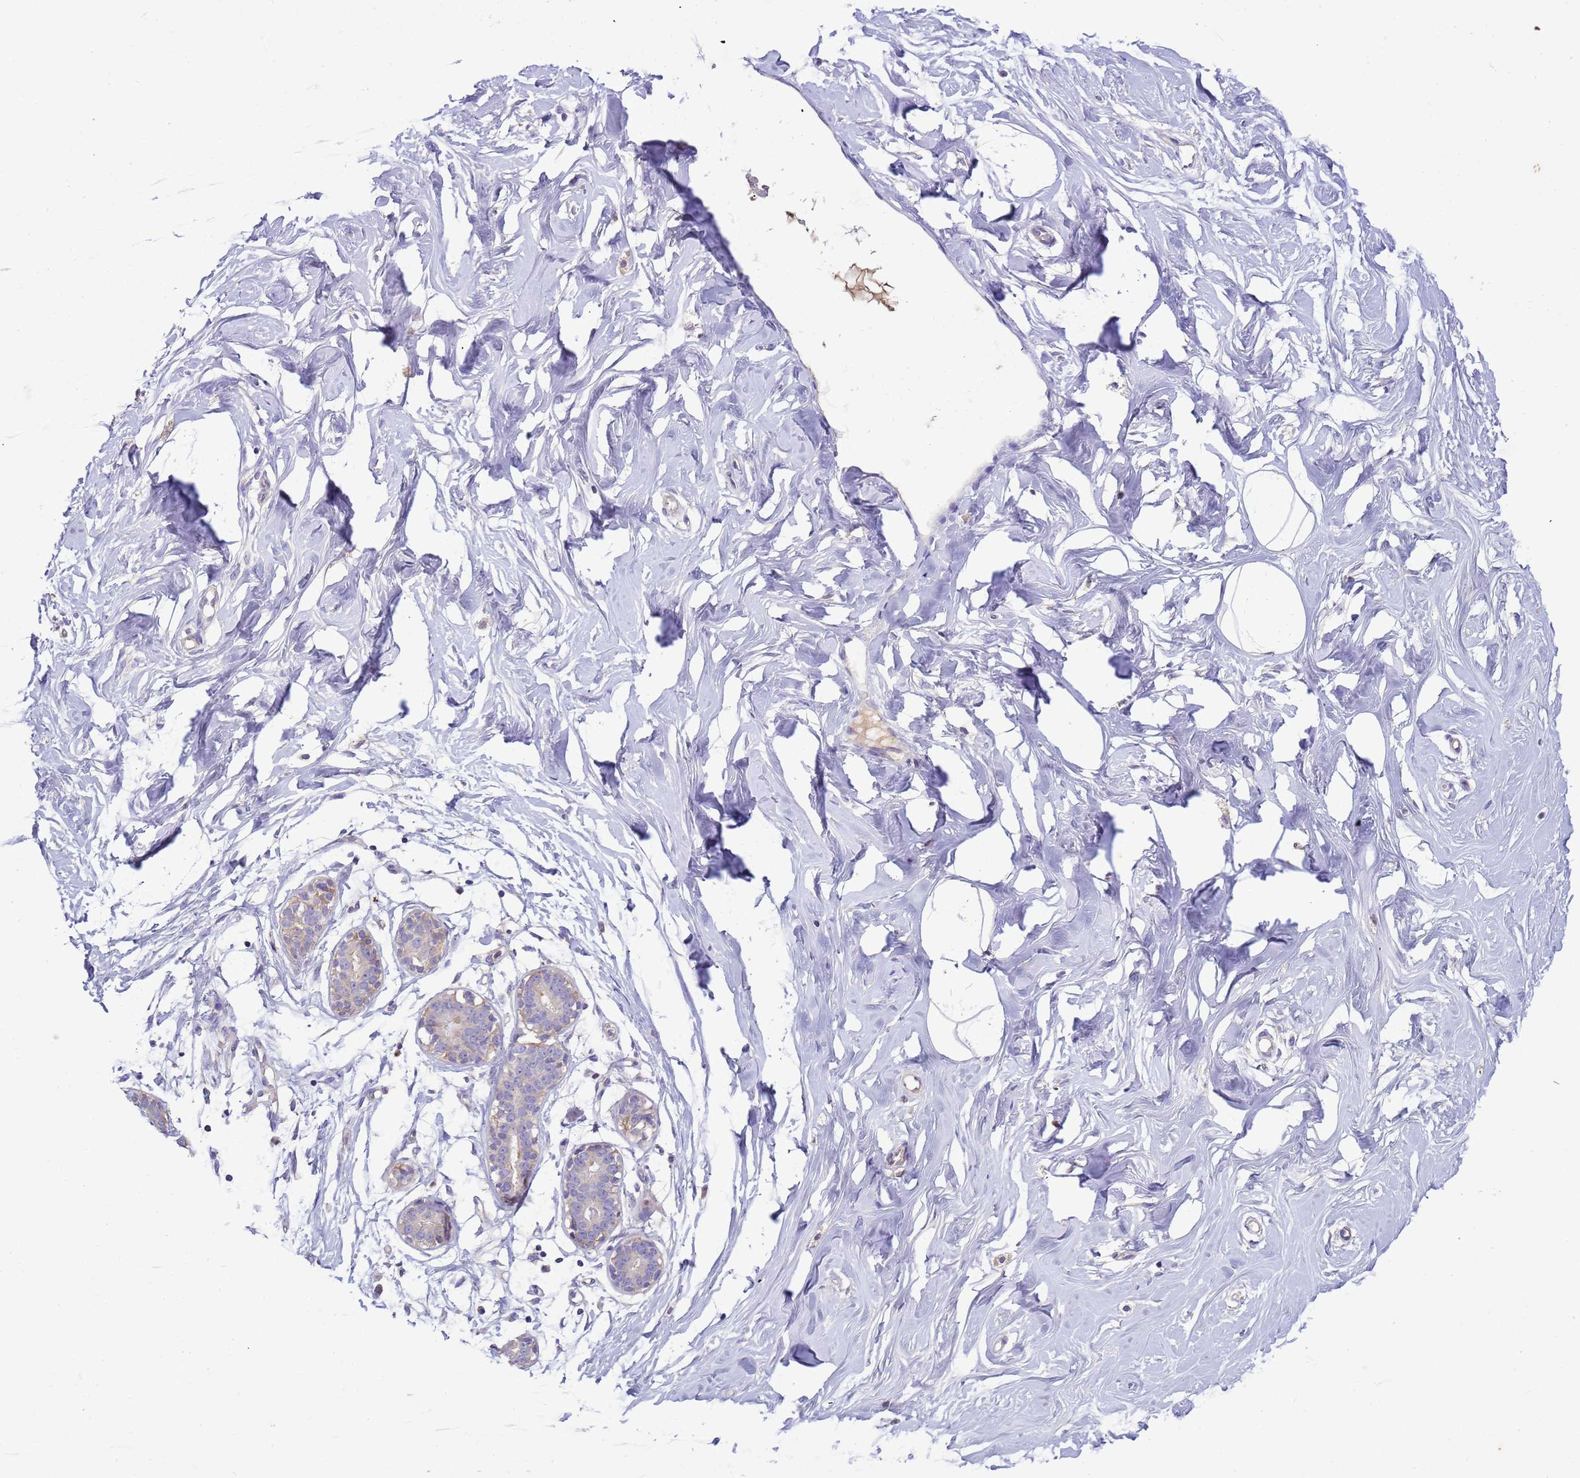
{"staining": {"intensity": "negative", "quantity": "none", "location": "none"}, "tissue": "breast", "cell_type": "Adipocytes", "image_type": "normal", "snomed": [{"axis": "morphology", "description": "Normal tissue, NOS"}, {"axis": "morphology", "description": "Adenoma, NOS"}, {"axis": "topography", "description": "Breast"}], "caption": "Immunohistochemistry (IHC) histopathology image of normal human breast stained for a protein (brown), which shows no positivity in adipocytes. The staining is performed using DAB (3,3'-diaminobenzidine) brown chromogen with nuclei counter-stained in using hematoxylin.", "gene": "PLCXD3", "patient": {"sex": "female", "age": 23}}